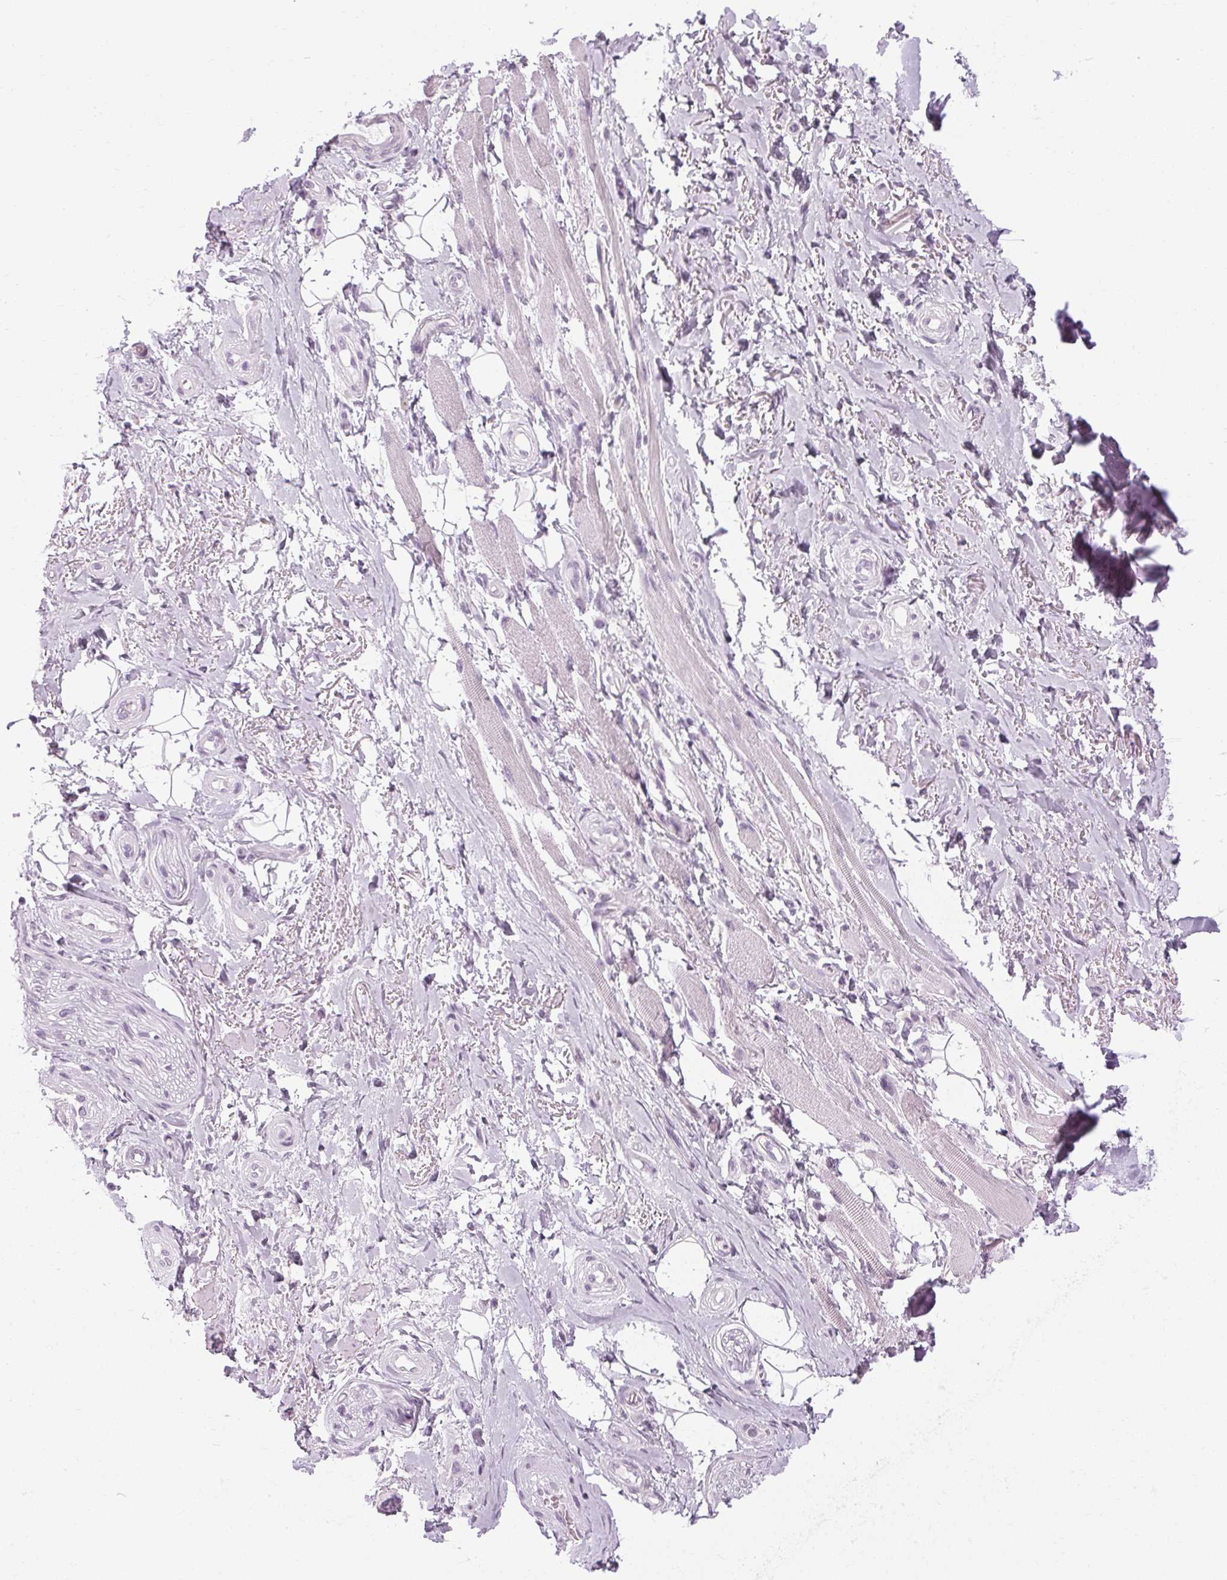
{"staining": {"intensity": "negative", "quantity": "none", "location": "none"}, "tissue": "adipose tissue", "cell_type": "Adipocytes", "image_type": "normal", "snomed": [{"axis": "morphology", "description": "Normal tissue, NOS"}, {"axis": "topography", "description": "Anal"}, {"axis": "topography", "description": "Peripheral nerve tissue"}], "caption": "DAB immunohistochemical staining of benign adipose tissue demonstrates no significant expression in adipocytes. Nuclei are stained in blue.", "gene": "POMC", "patient": {"sex": "male", "age": 53}}